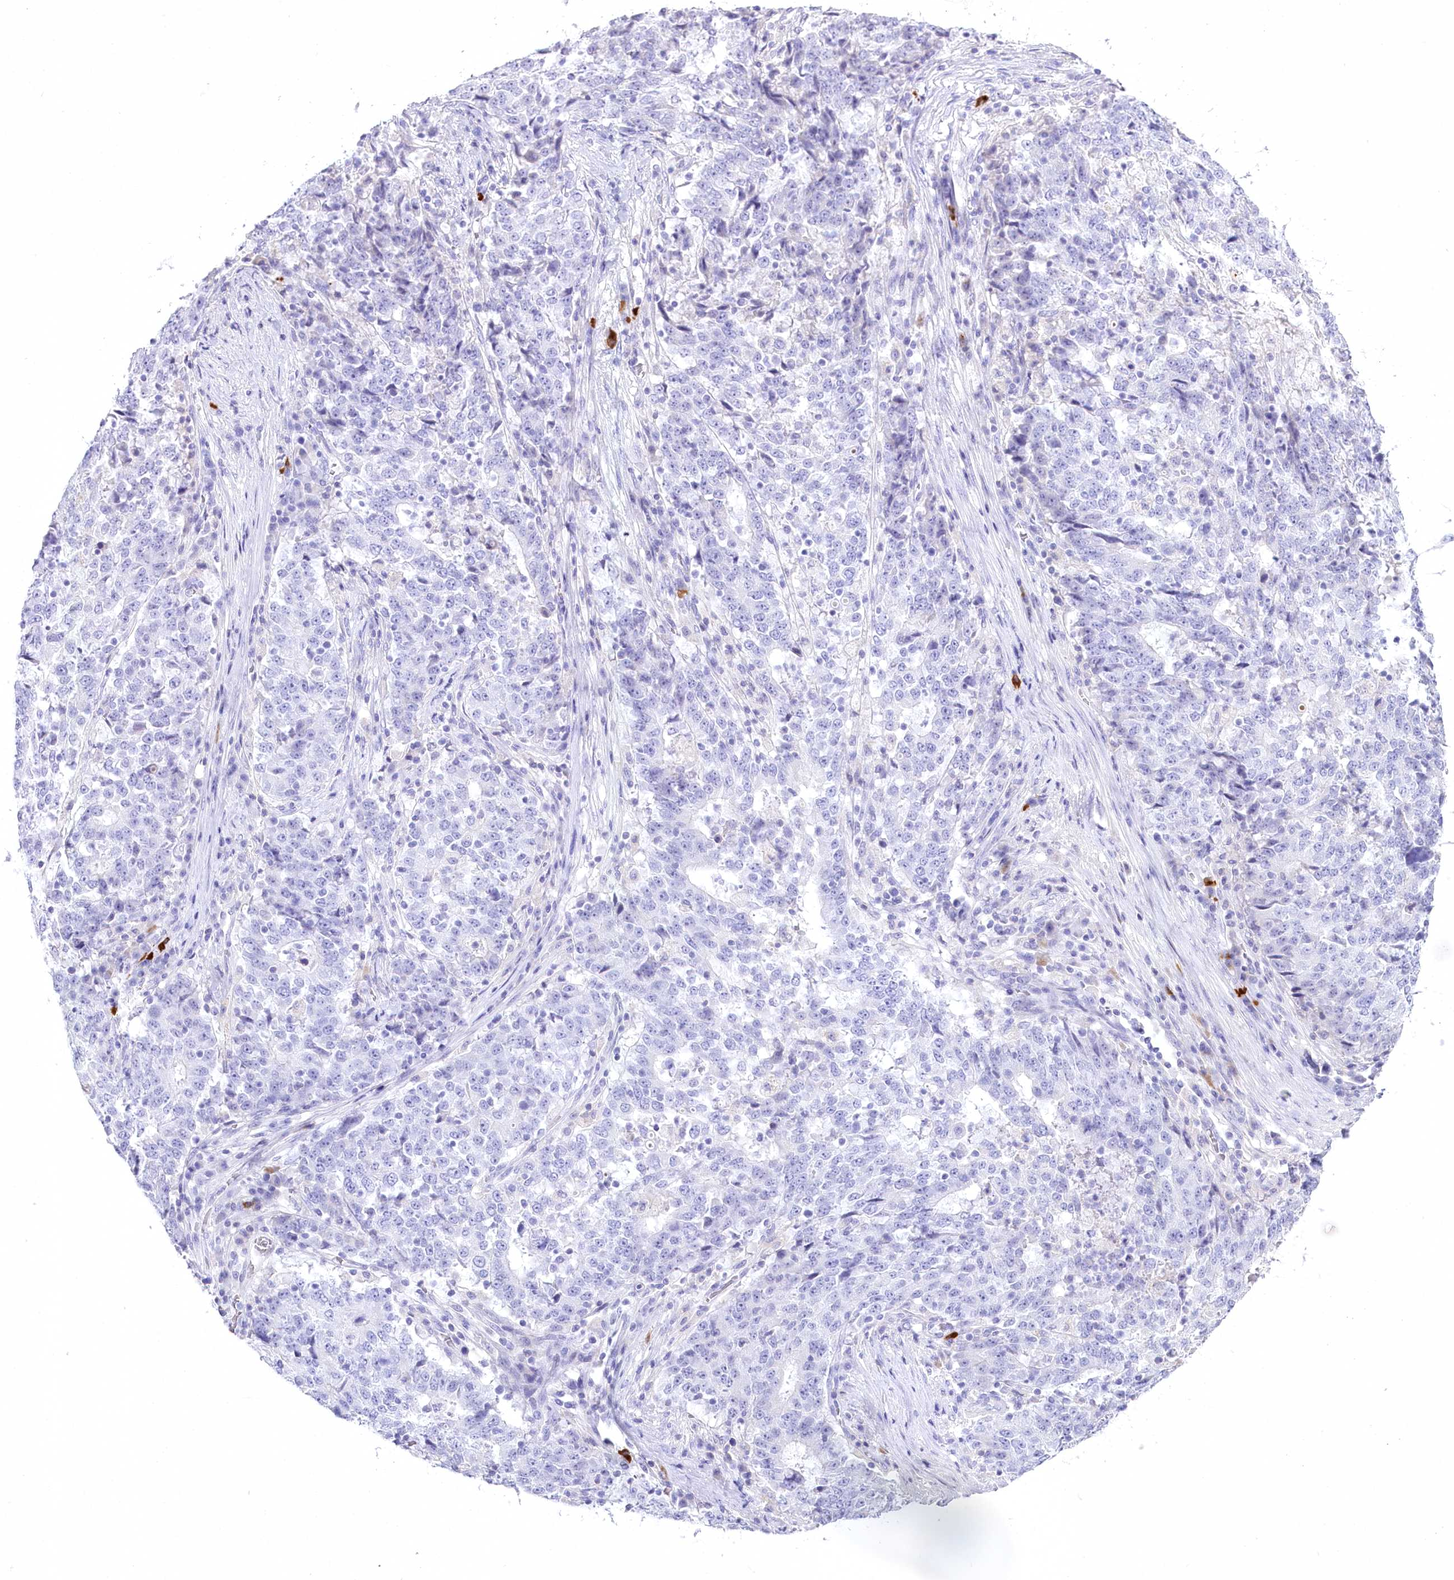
{"staining": {"intensity": "negative", "quantity": "none", "location": "none"}, "tissue": "stomach cancer", "cell_type": "Tumor cells", "image_type": "cancer", "snomed": [{"axis": "morphology", "description": "Adenocarcinoma, NOS"}, {"axis": "topography", "description": "Stomach"}], "caption": "This is an immunohistochemistry (IHC) histopathology image of stomach cancer (adenocarcinoma). There is no positivity in tumor cells.", "gene": "MYOZ1", "patient": {"sex": "male", "age": 59}}